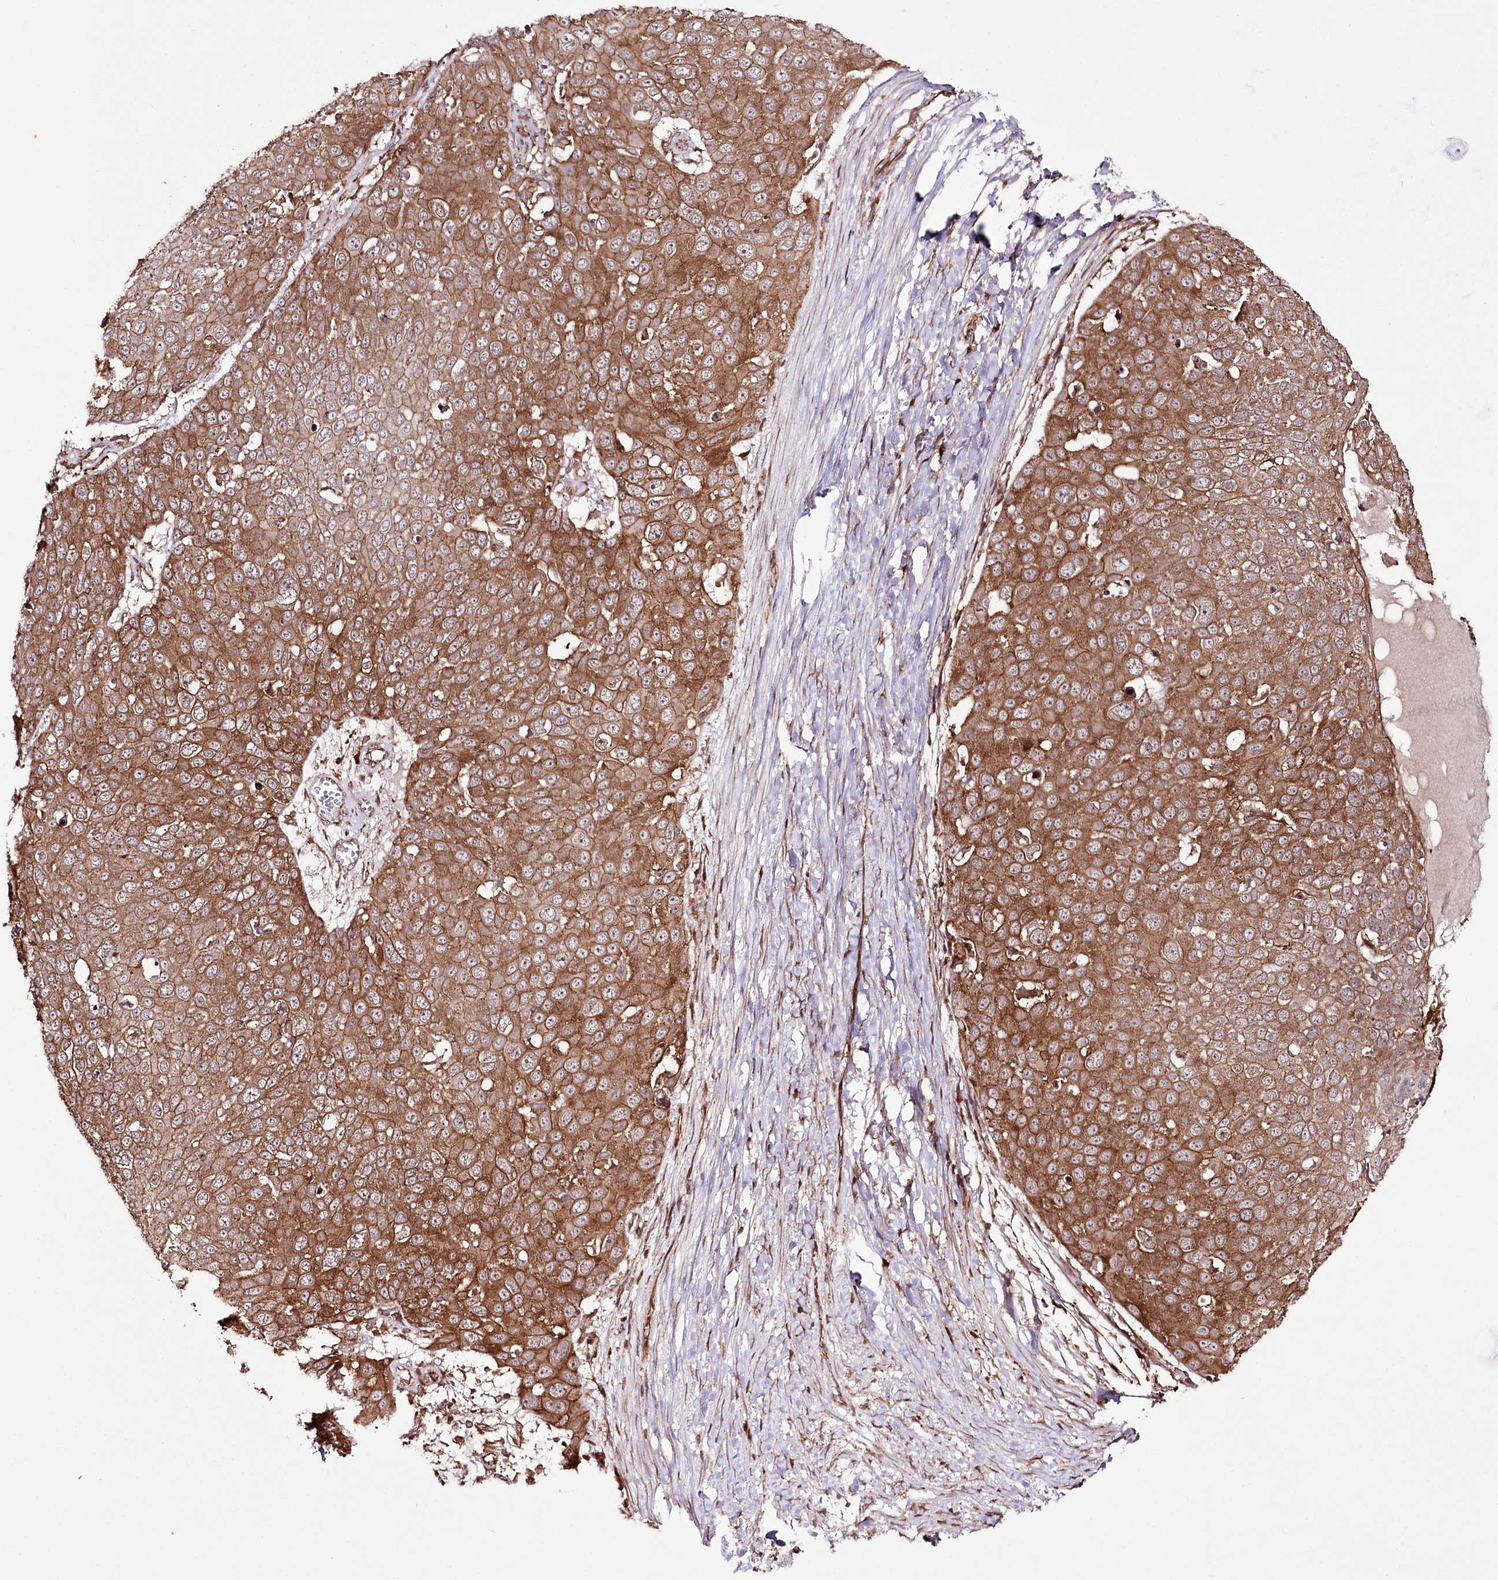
{"staining": {"intensity": "strong", "quantity": ">75%", "location": "cytoplasmic/membranous"}, "tissue": "skin cancer", "cell_type": "Tumor cells", "image_type": "cancer", "snomed": [{"axis": "morphology", "description": "Squamous cell carcinoma, NOS"}, {"axis": "topography", "description": "Skin"}], "caption": "Immunohistochemical staining of squamous cell carcinoma (skin) exhibits strong cytoplasmic/membranous protein expression in approximately >75% of tumor cells.", "gene": "DHX29", "patient": {"sex": "male", "age": 71}}